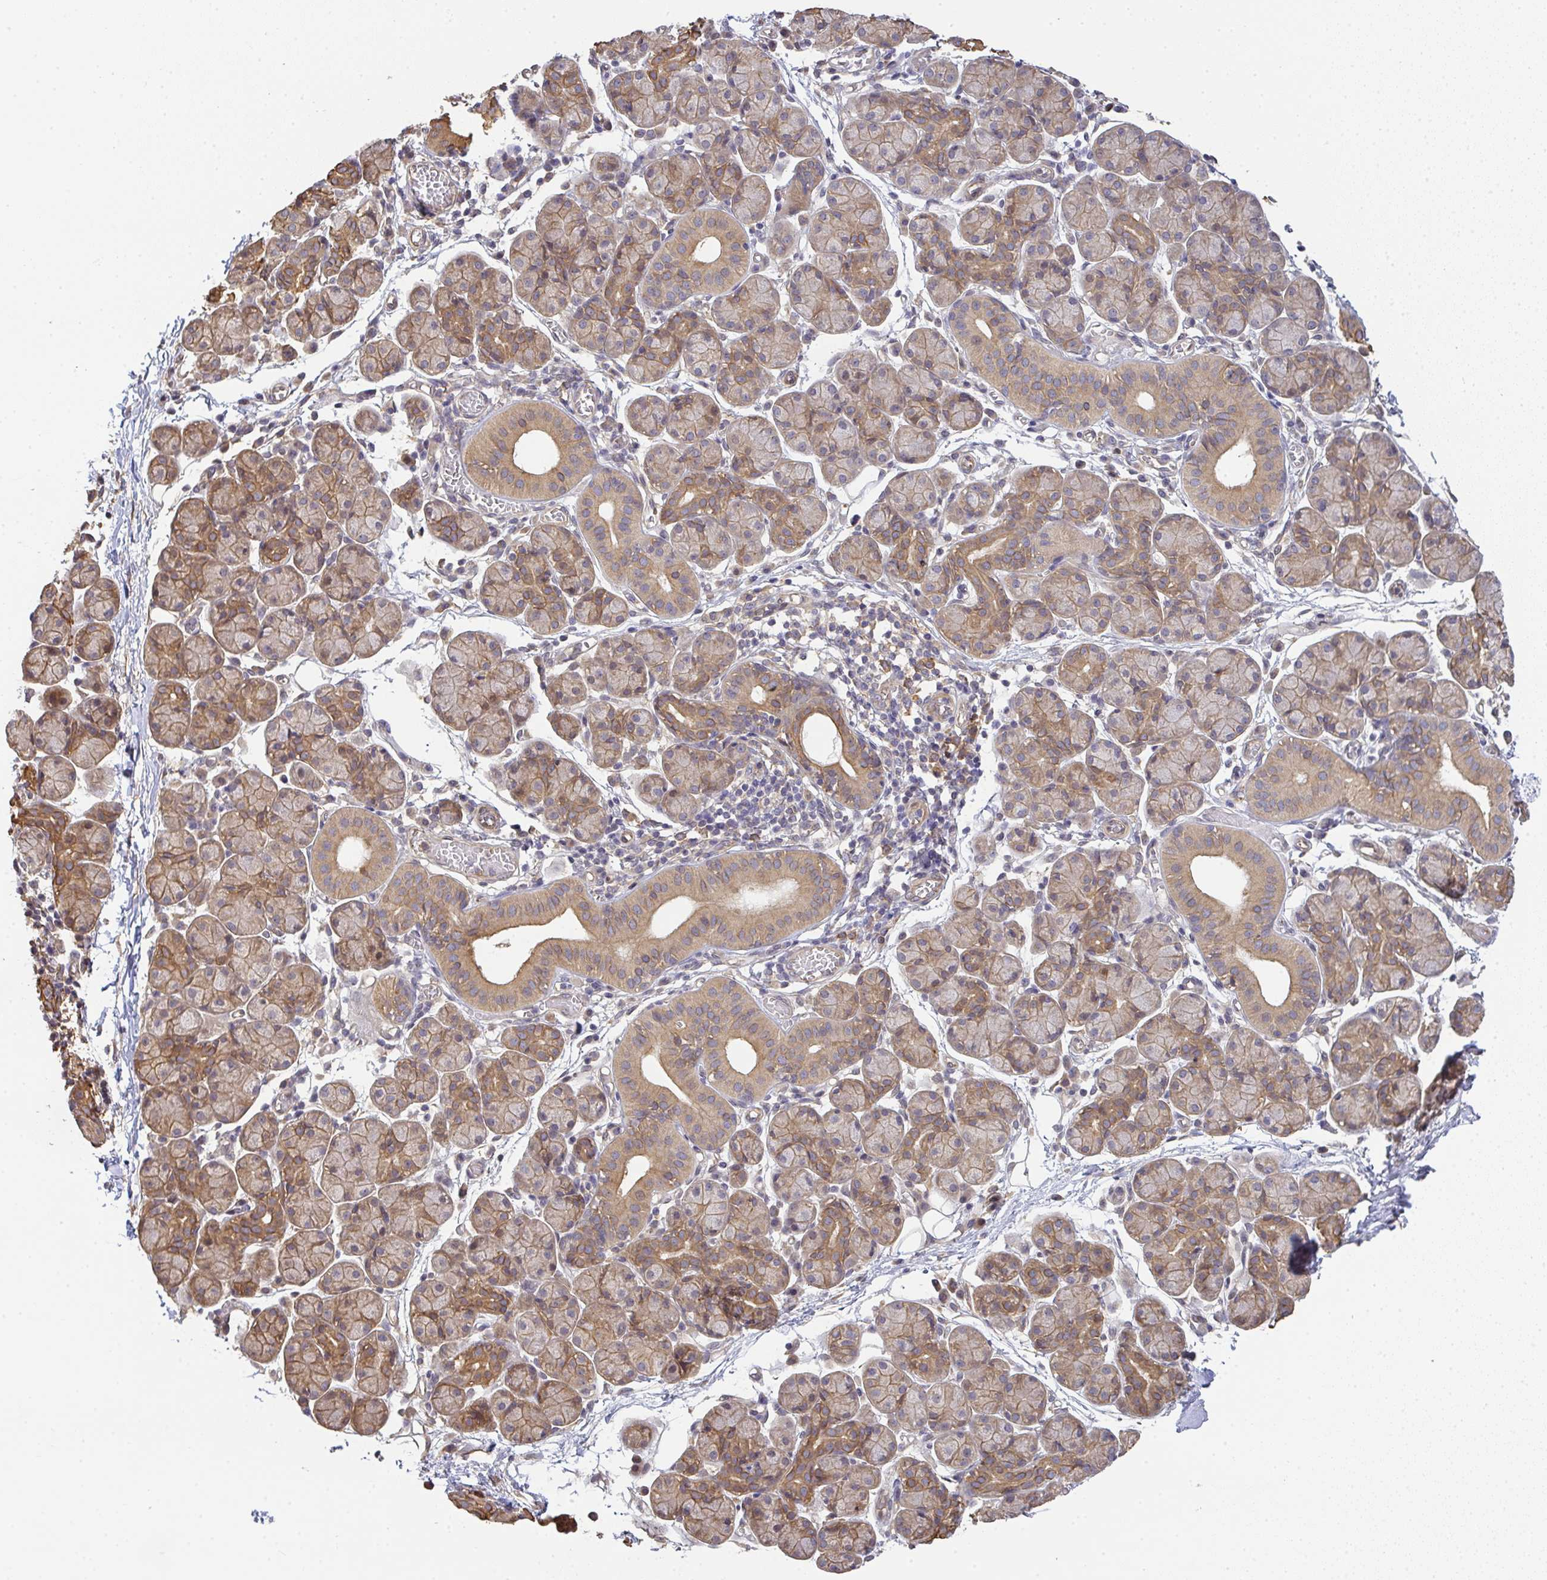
{"staining": {"intensity": "moderate", "quantity": "25%-75%", "location": "cytoplasmic/membranous"}, "tissue": "salivary gland", "cell_type": "Glandular cells", "image_type": "normal", "snomed": [{"axis": "morphology", "description": "Normal tissue, NOS"}, {"axis": "morphology", "description": "Inflammation, NOS"}, {"axis": "topography", "description": "Lymph node"}, {"axis": "topography", "description": "Salivary gland"}], "caption": "The immunohistochemical stain shows moderate cytoplasmic/membranous positivity in glandular cells of benign salivary gland.", "gene": "EEF1AKMT1", "patient": {"sex": "male", "age": 3}}